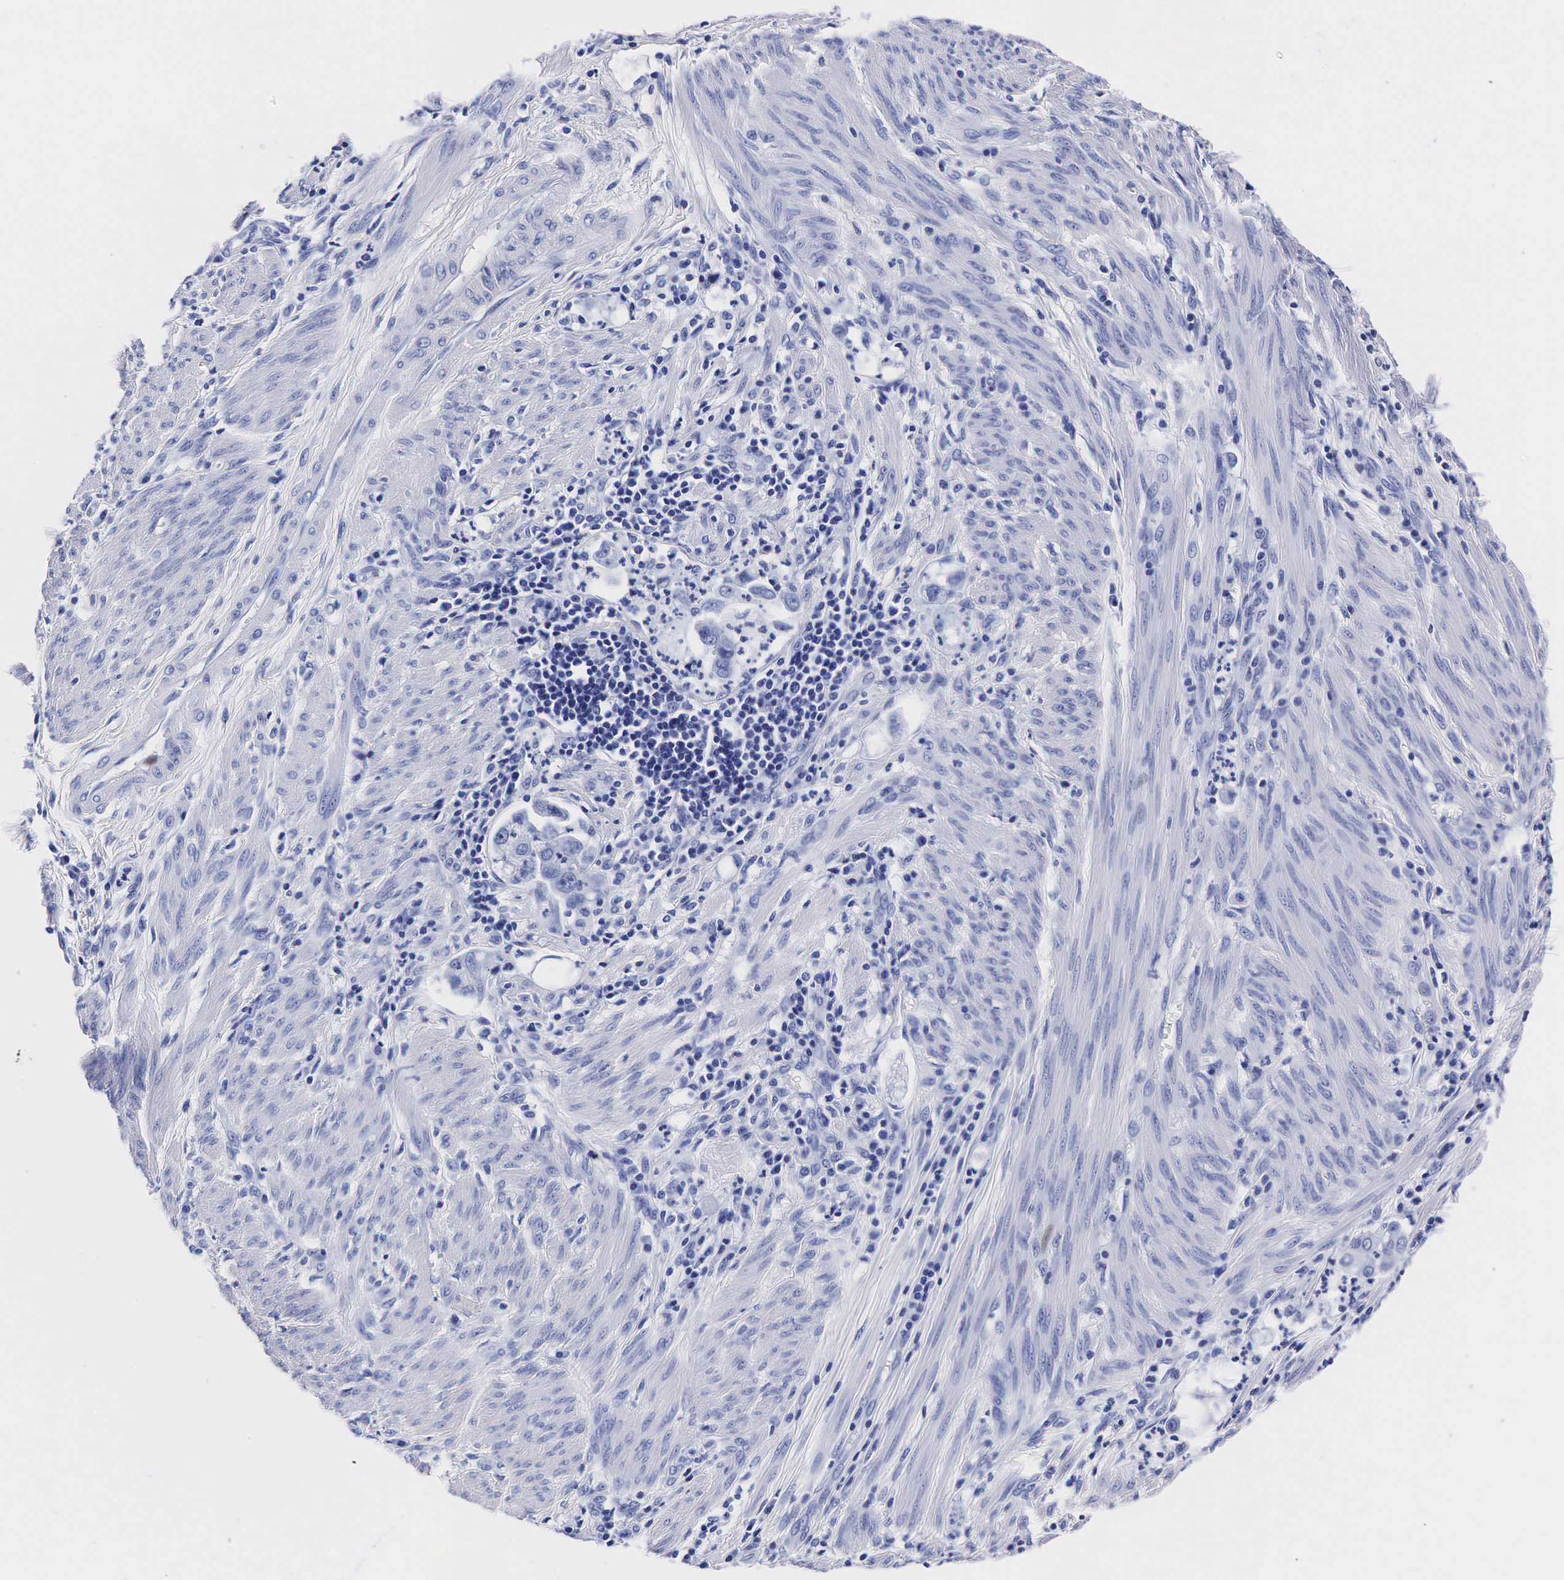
{"staining": {"intensity": "negative", "quantity": "none", "location": "none"}, "tissue": "endometrial cancer", "cell_type": "Tumor cells", "image_type": "cancer", "snomed": [{"axis": "morphology", "description": "Adenocarcinoma, NOS"}, {"axis": "topography", "description": "Endometrium"}], "caption": "An image of human adenocarcinoma (endometrial) is negative for staining in tumor cells. (Brightfield microscopy of DAB IHC at high magnification).", "gene": "TG", "patient": {"sex": "female", "age": 75}}